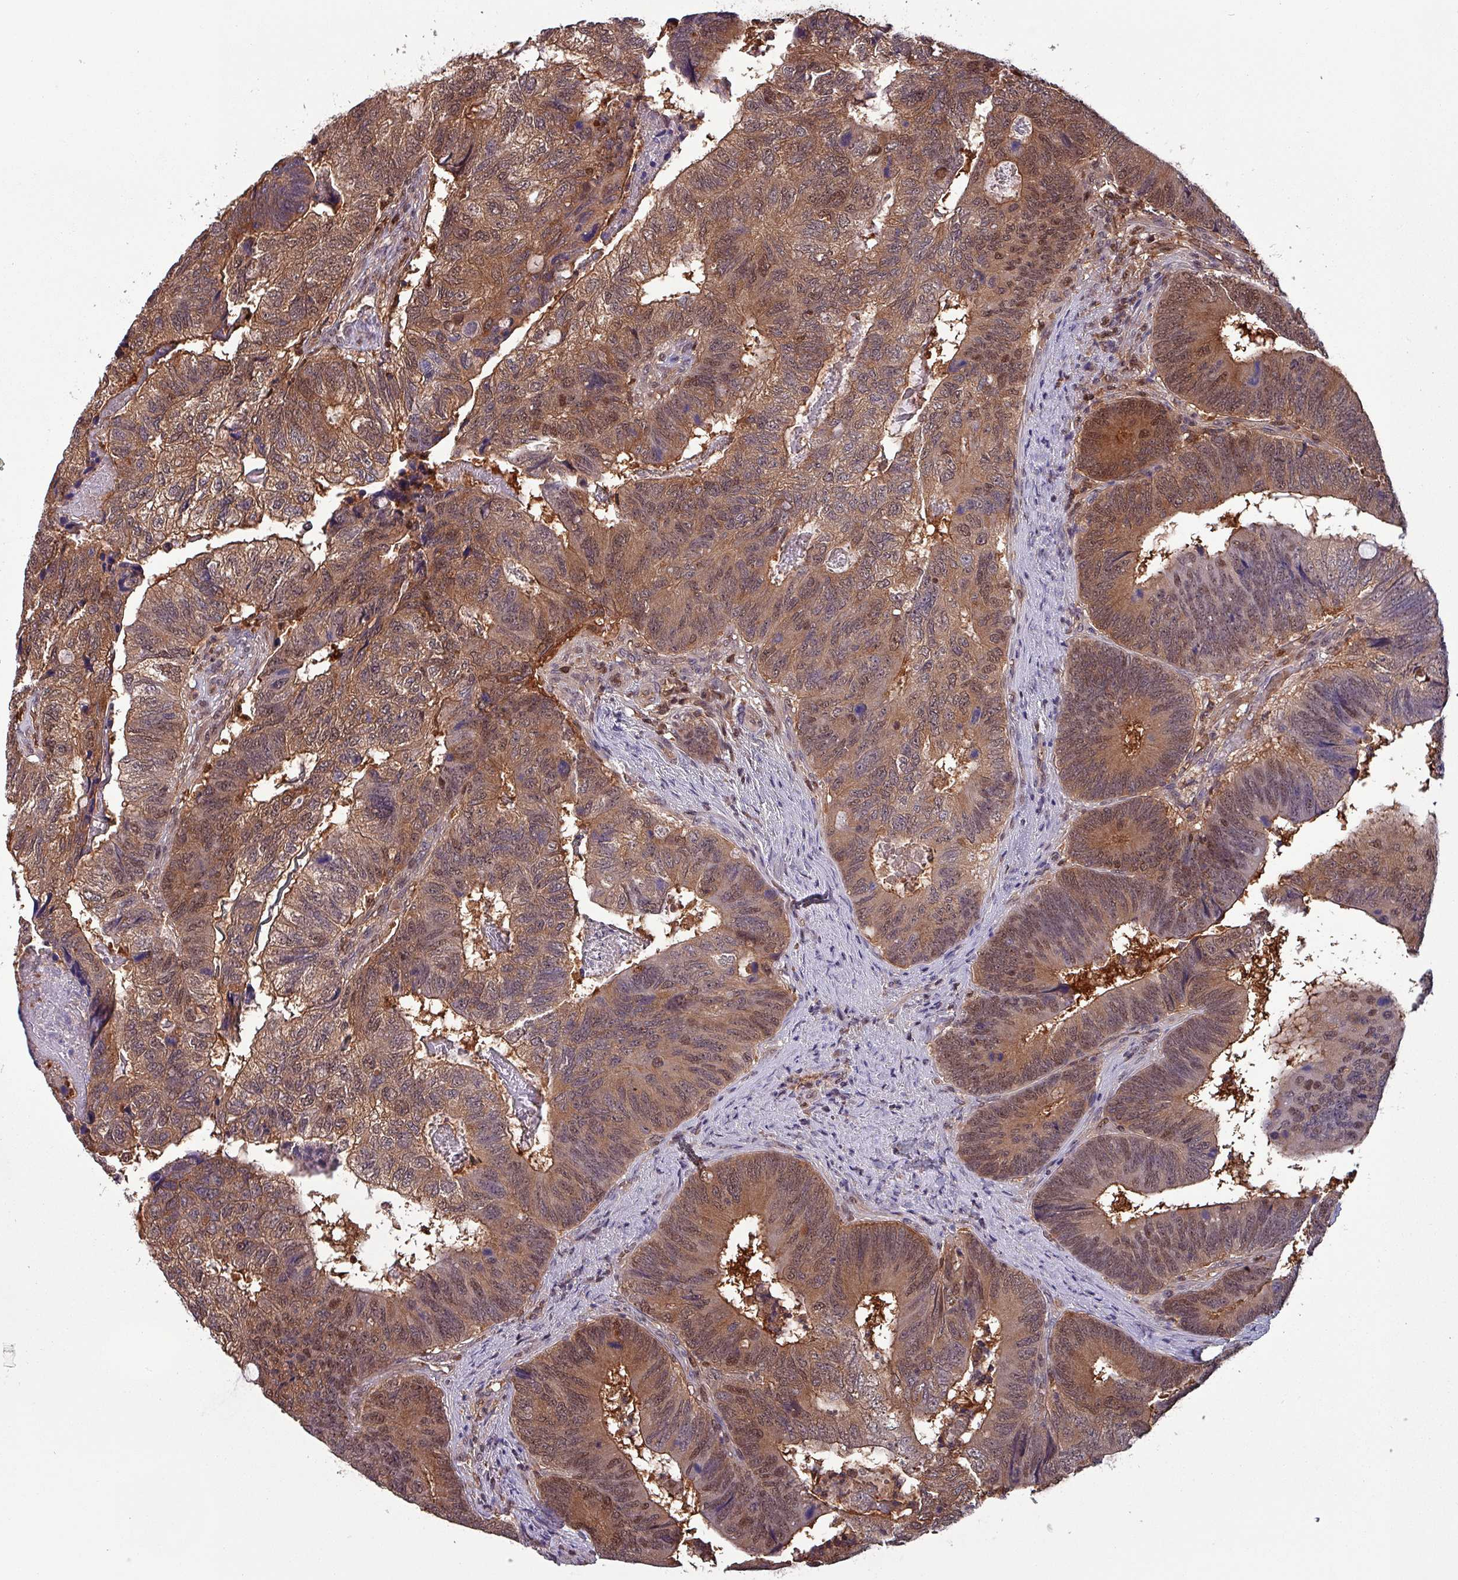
{"staining": {"intensity": "moderate", "quantity": ">75%", "location": "cytoplasmic/membranous,nuclear"}, "tissue": "colorectal cancer", "cell_type": "Tumor cells", "image_type": "cancer", "snomed": [{"axis": "morphology", "description": "Adenocarcinoma, NOS"}, {"axis": "topography", "description": "Colon"}], "caption": "DAB immunohistochemical staining of human colorectal cancer reveals moderate cytoplasmic/membranous and nuclear protein positivity in about >75% of tumor cells.", "gene": "PSMB8", "patient": {"sex": "female", "age": 67}}